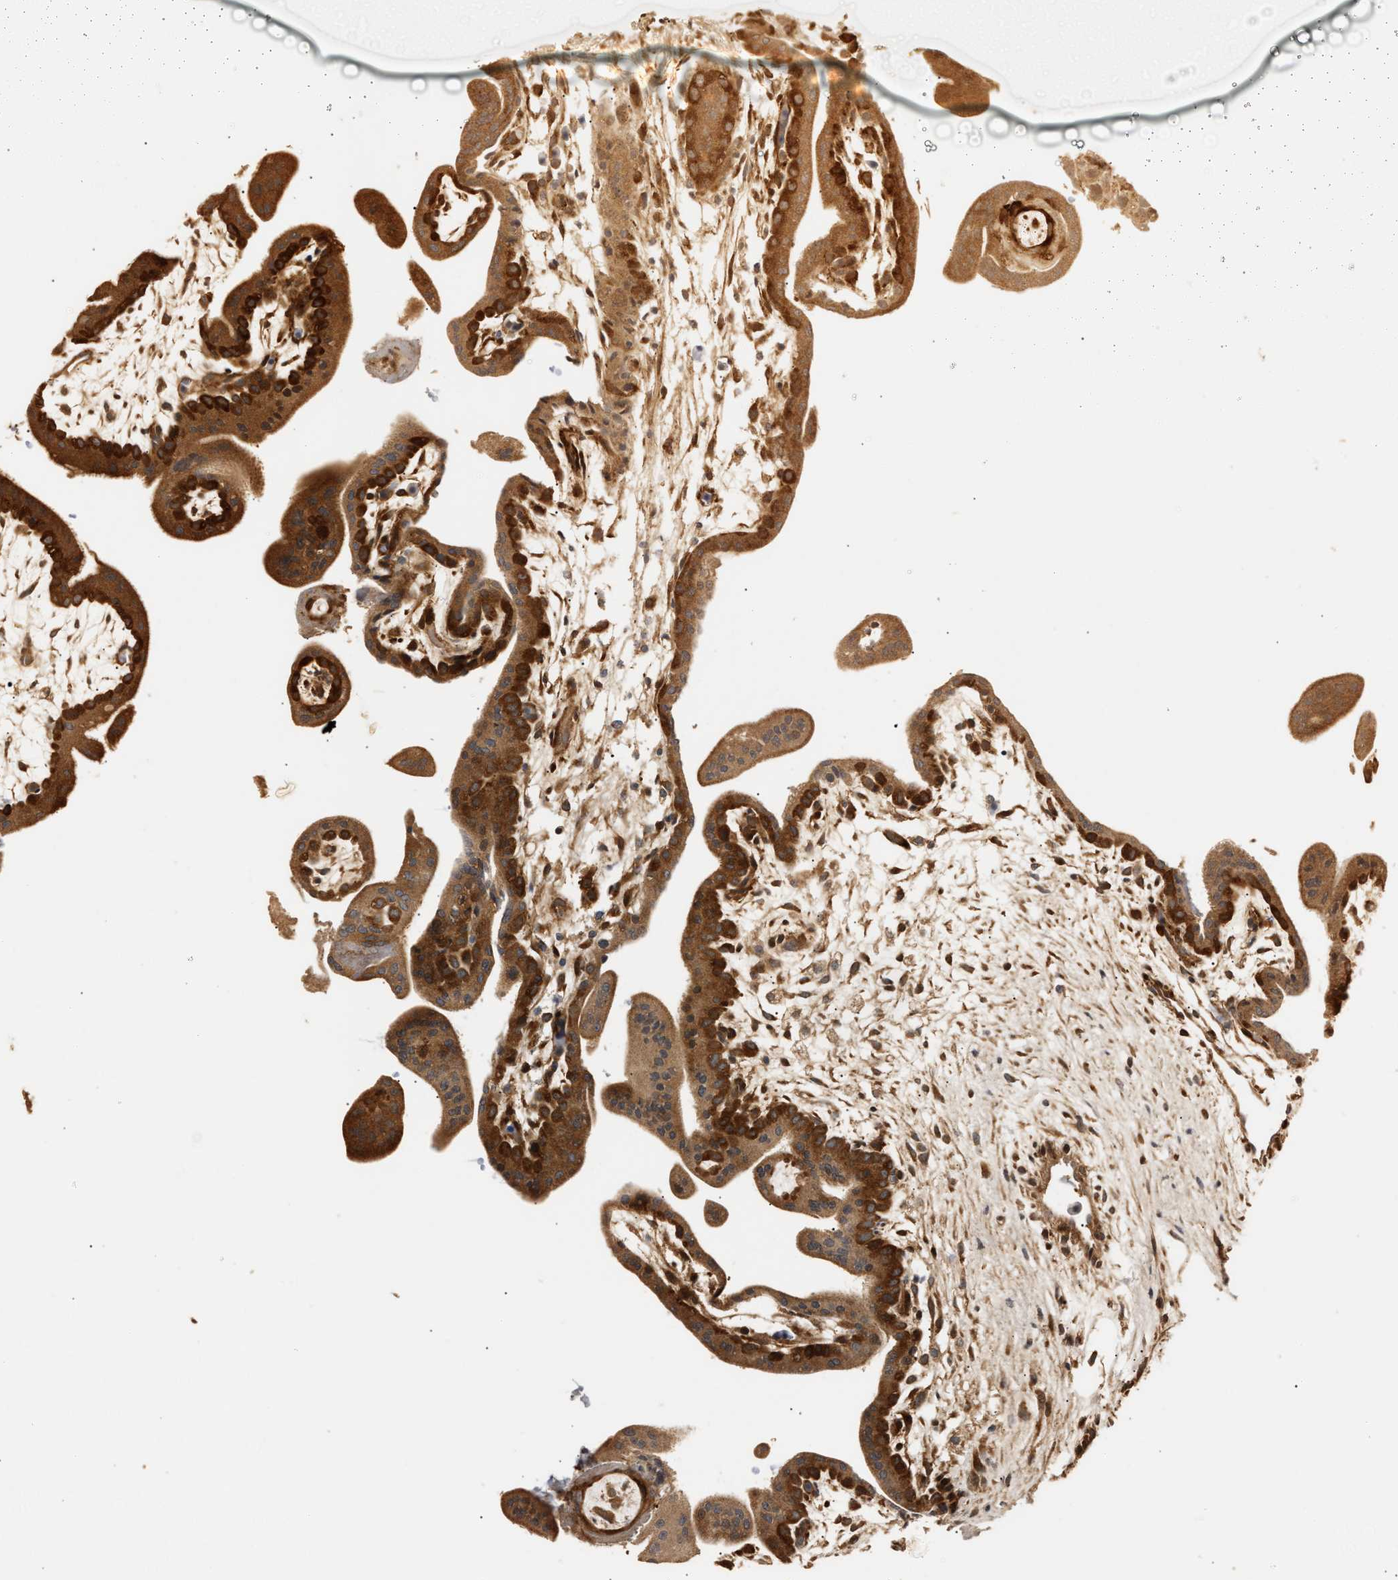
{"staining": {"intensity": "strong", "quantity": ">75%", "location": "cytoplasmic/membranous"}, "tissue": "placenta", "cell_type": "Trophoblastic cells", "image_type": "normal", "snomed": [{"axis": "morphology", "description": "Normal tissue, NOS"}, {"axis": "topography", "description": "Placenta"}], "caption": "This is a photomicrograph of immunohistochemistry (IHC) staining of unremarkable placenta, which shows strong positivity in the cytoplasmic/membranous of trophoblastic cells.", "gene": "IMPDH2", "patient": {"sex": "female", "age": 35}}